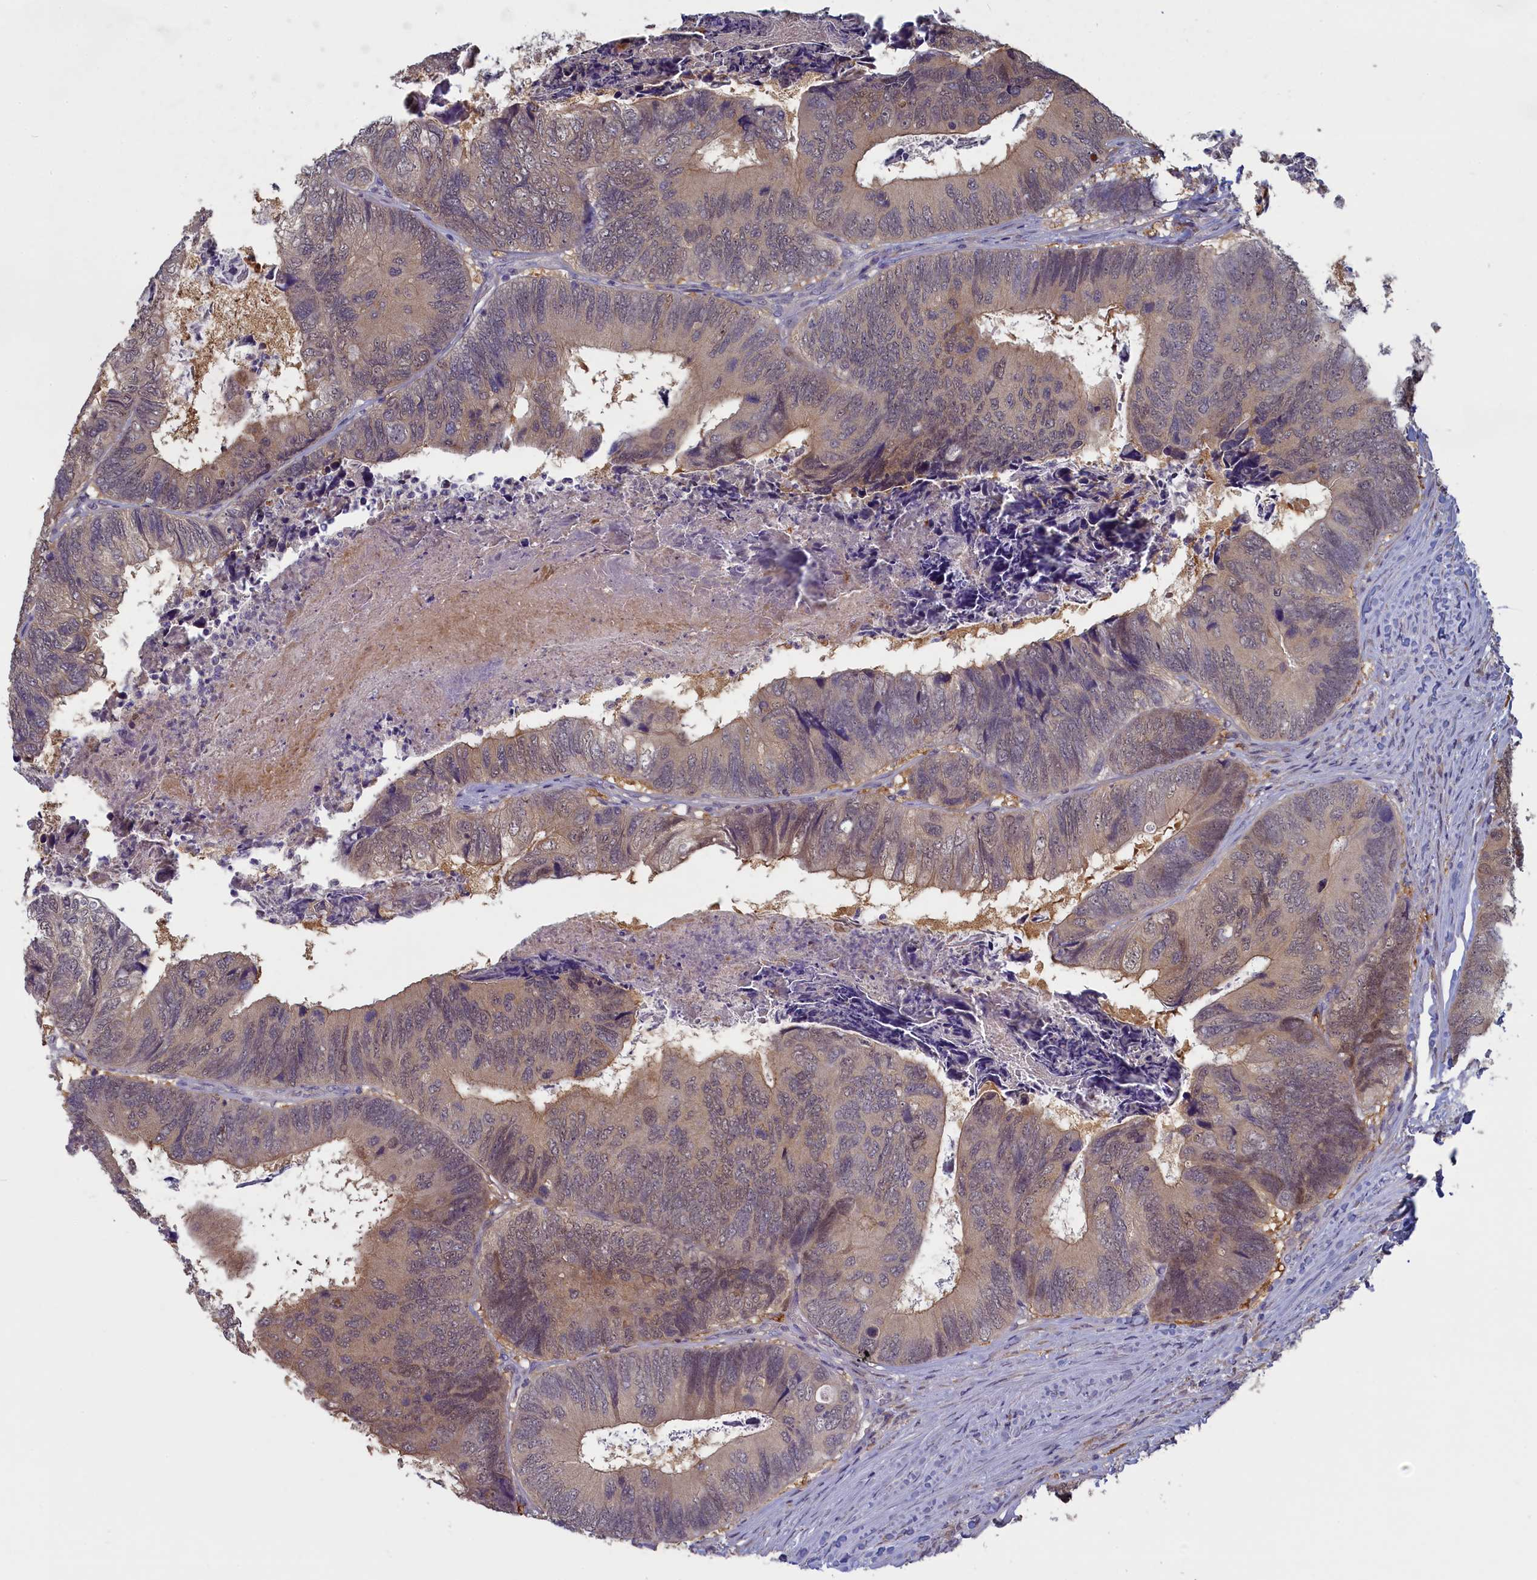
{"staining": {"intensity": "moderate", "quantity": "25%-75%", "location": "cytoplasmic/membranous"}, "tissue": "colorectal cancer", "cell_type": "Tumor cells", "image_type": "cancer", "snomed": [{"axis": "morphology", "description": "Adenocarcinoma, NOS"}, {"axis": "topography", "description": "Colon"}], "caption": "Immunohistochemistry (IHC) histopathology image of neoplastic tissue: human colorectal cancer (adenocarcinoma) stained using immunohistochemistry exhibits medium levels of moderate protein expression localized specifically in the cytoplasmic/membranous of tumor cells, appearing as a cytoplasmic/membranous brown color.", "gene": "UCHL3", "patient": {"sex": "female", "age": 67}}